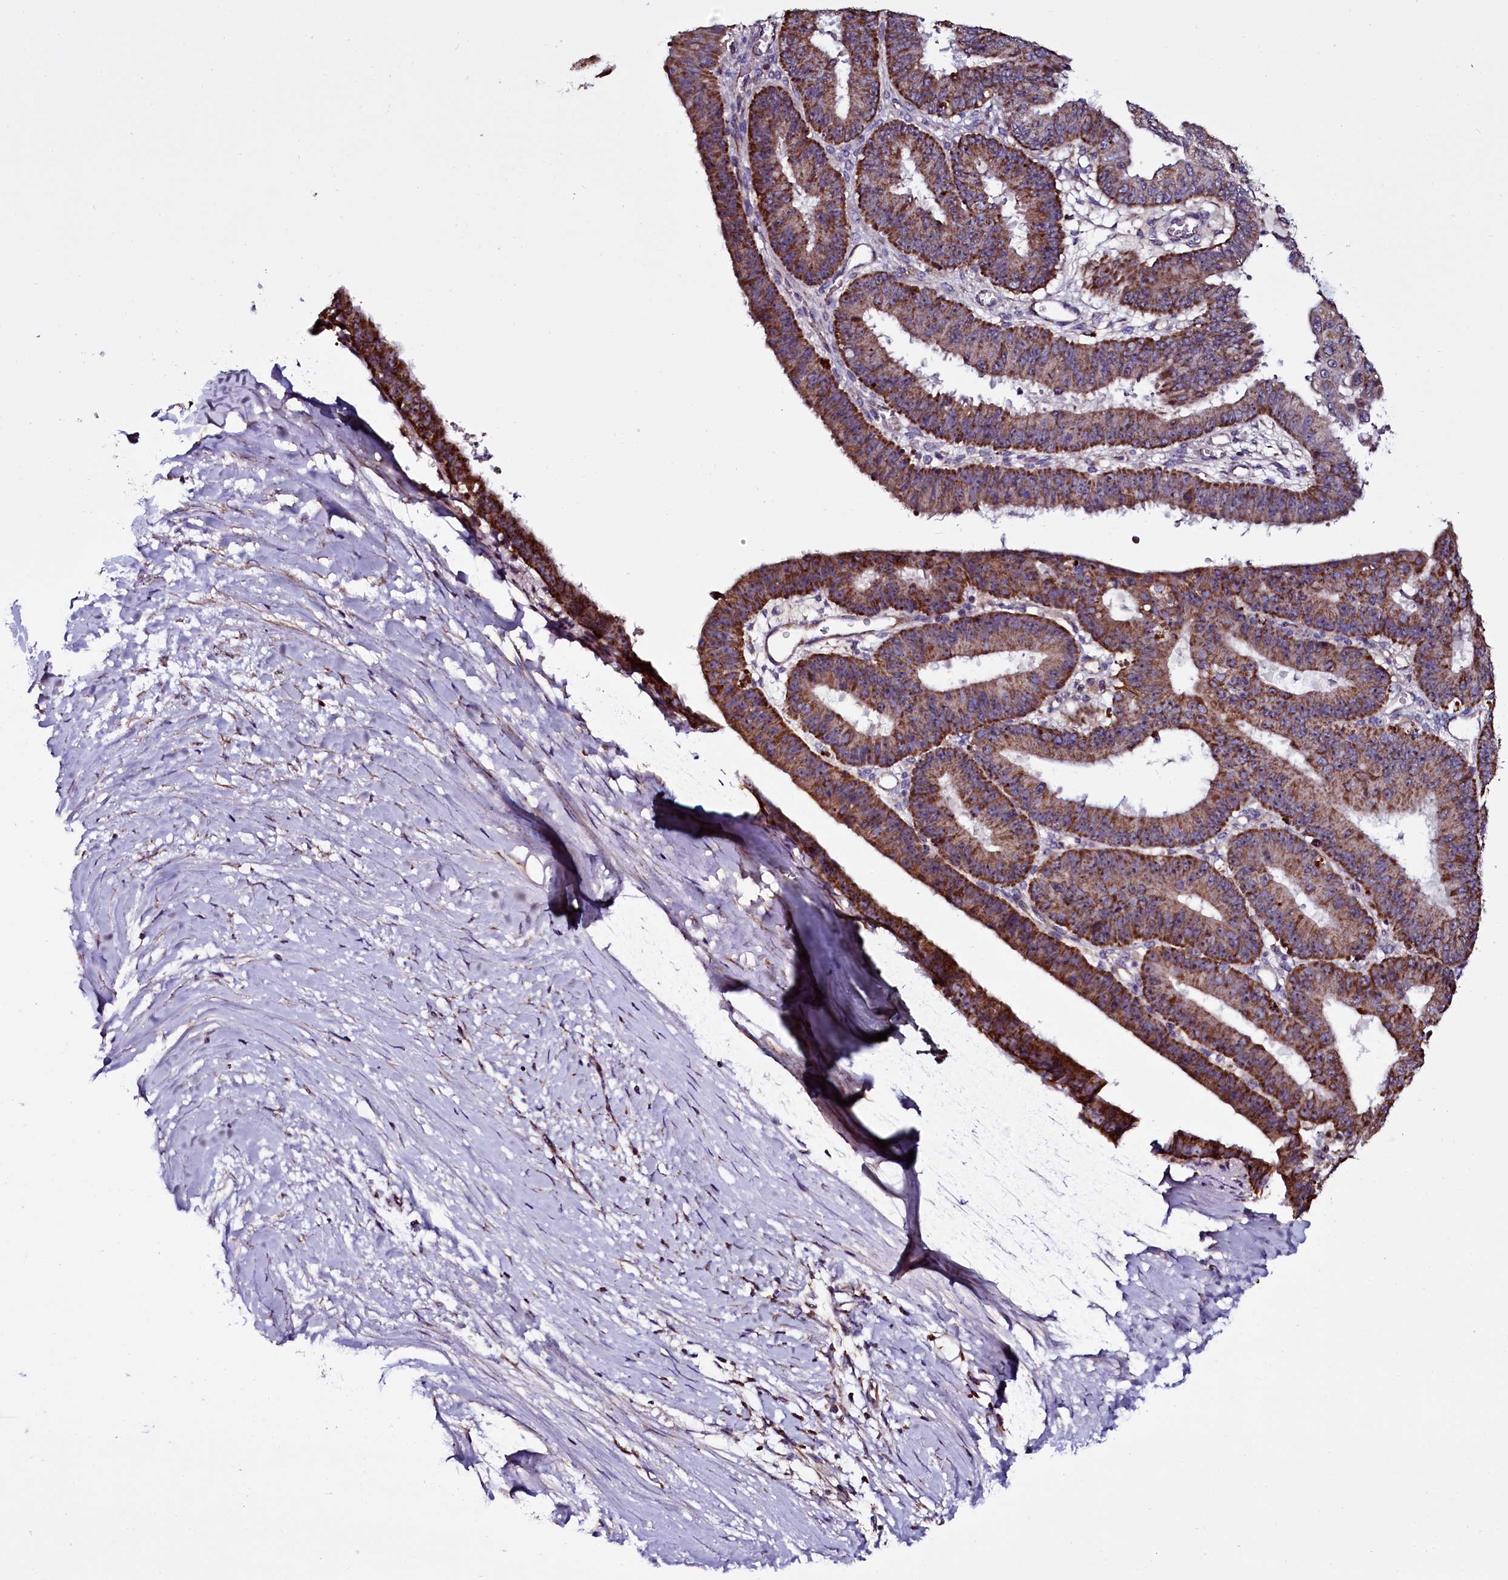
{"staining": {"intensity": "strong", "quantity": ">75%", "location": "cytoplasmic/membranous,nuclear"}, "tissue": "ovarian cancer", "cell_type": "Tumor cells", "image_type": "cancer", "snomed": [{"axis": "morphology", "description": "Carcinoma, endometroid"}, {"axis": "topography", "description": "Appendix"}, {"axis": "topography", "description": "Ovary"}], "caption": "Tumor cells exhibit high levels of strong cytoplasmic/membranous and nuclear expression in about >75% of cells in human ovarian endometroid carcinoma.", "gene": "NAA80", "patient": {"sex": "female", "age": 42}}